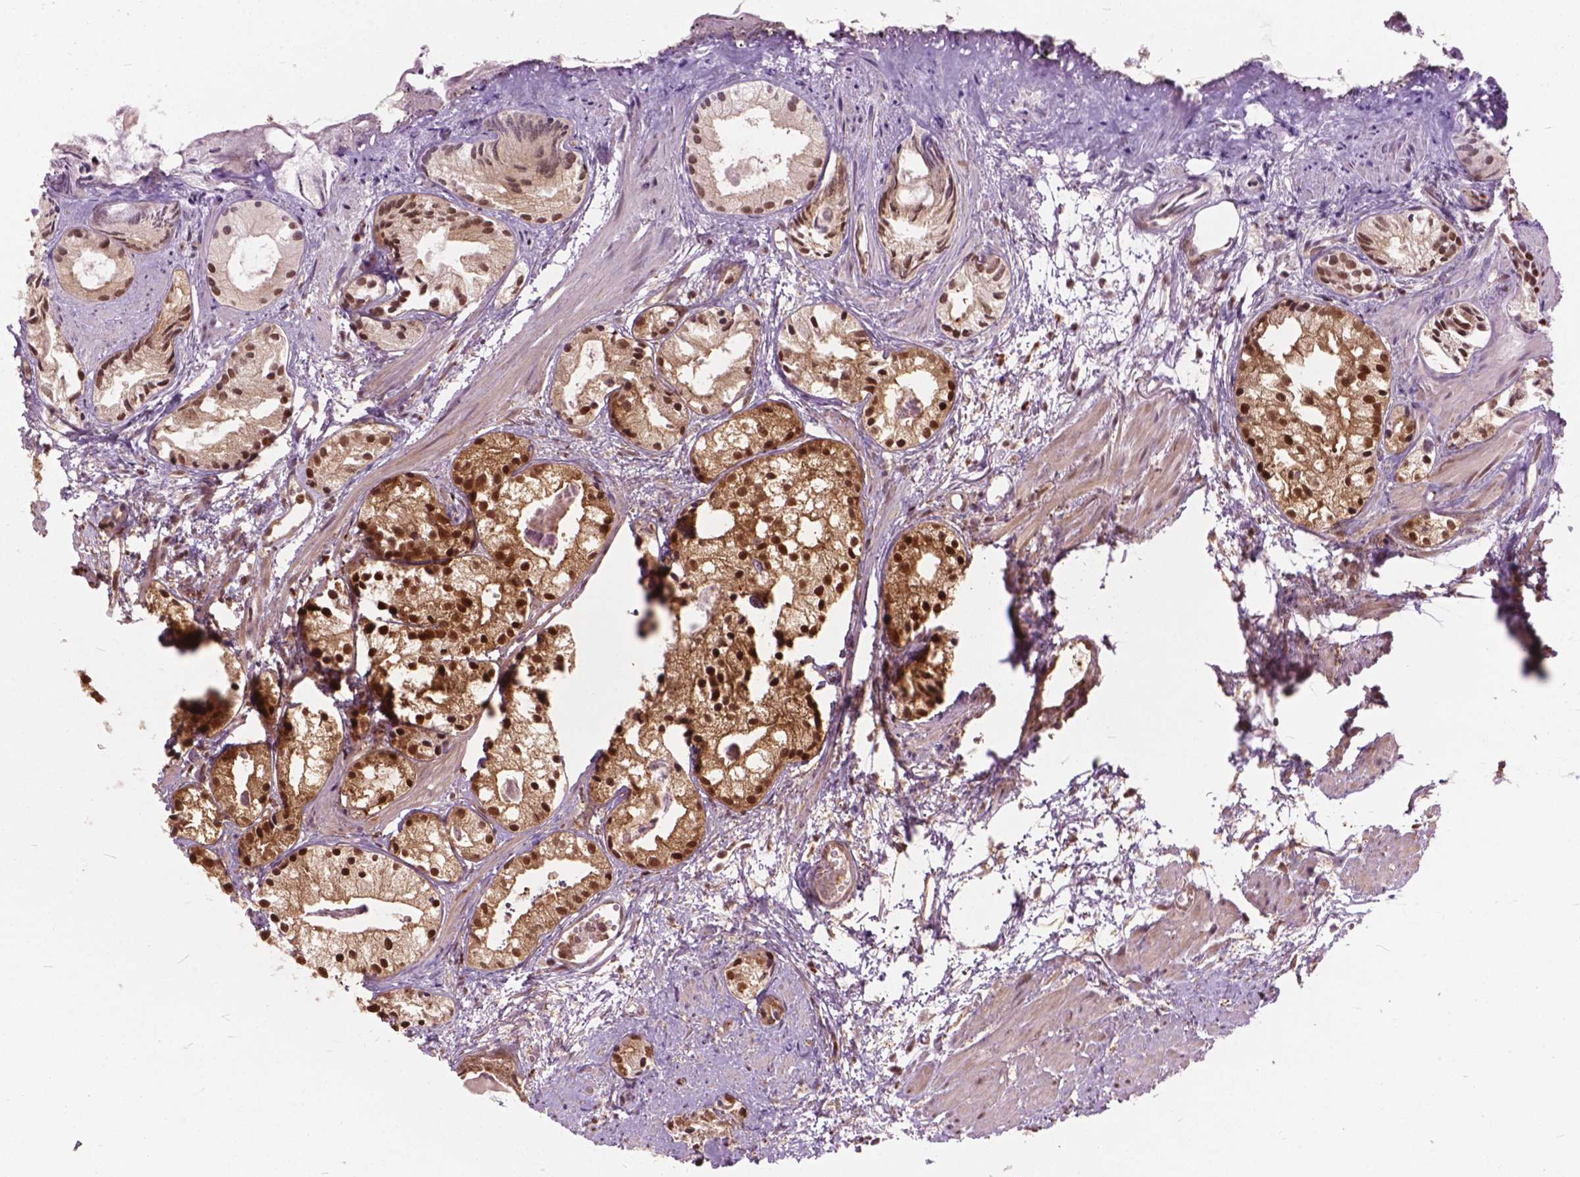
{"staining": {"intensity": "strong", "quantity": ">75%", "location": "cytoplasmic/membranous,nuclear"}, "tissue": "prostate cancer", "cell_type": "Tumor cells", "image_type": "cancer", "snomed": [{"axis": "morphology", "description": "Adenocarcinoma, High grade"}, {"axis": "topography", "description": "Prostate"}], "caption": "High-power microscopy captured an immunohistochemistry (IHC) image of adenocarcinoma (high-grade) (prostate), revealing strong cytoplasmic/membranous and nuclear expression in about >75% of tumor cells.", "gene": "ANP32B", "patient": {"sex": "male", "age": 85}}